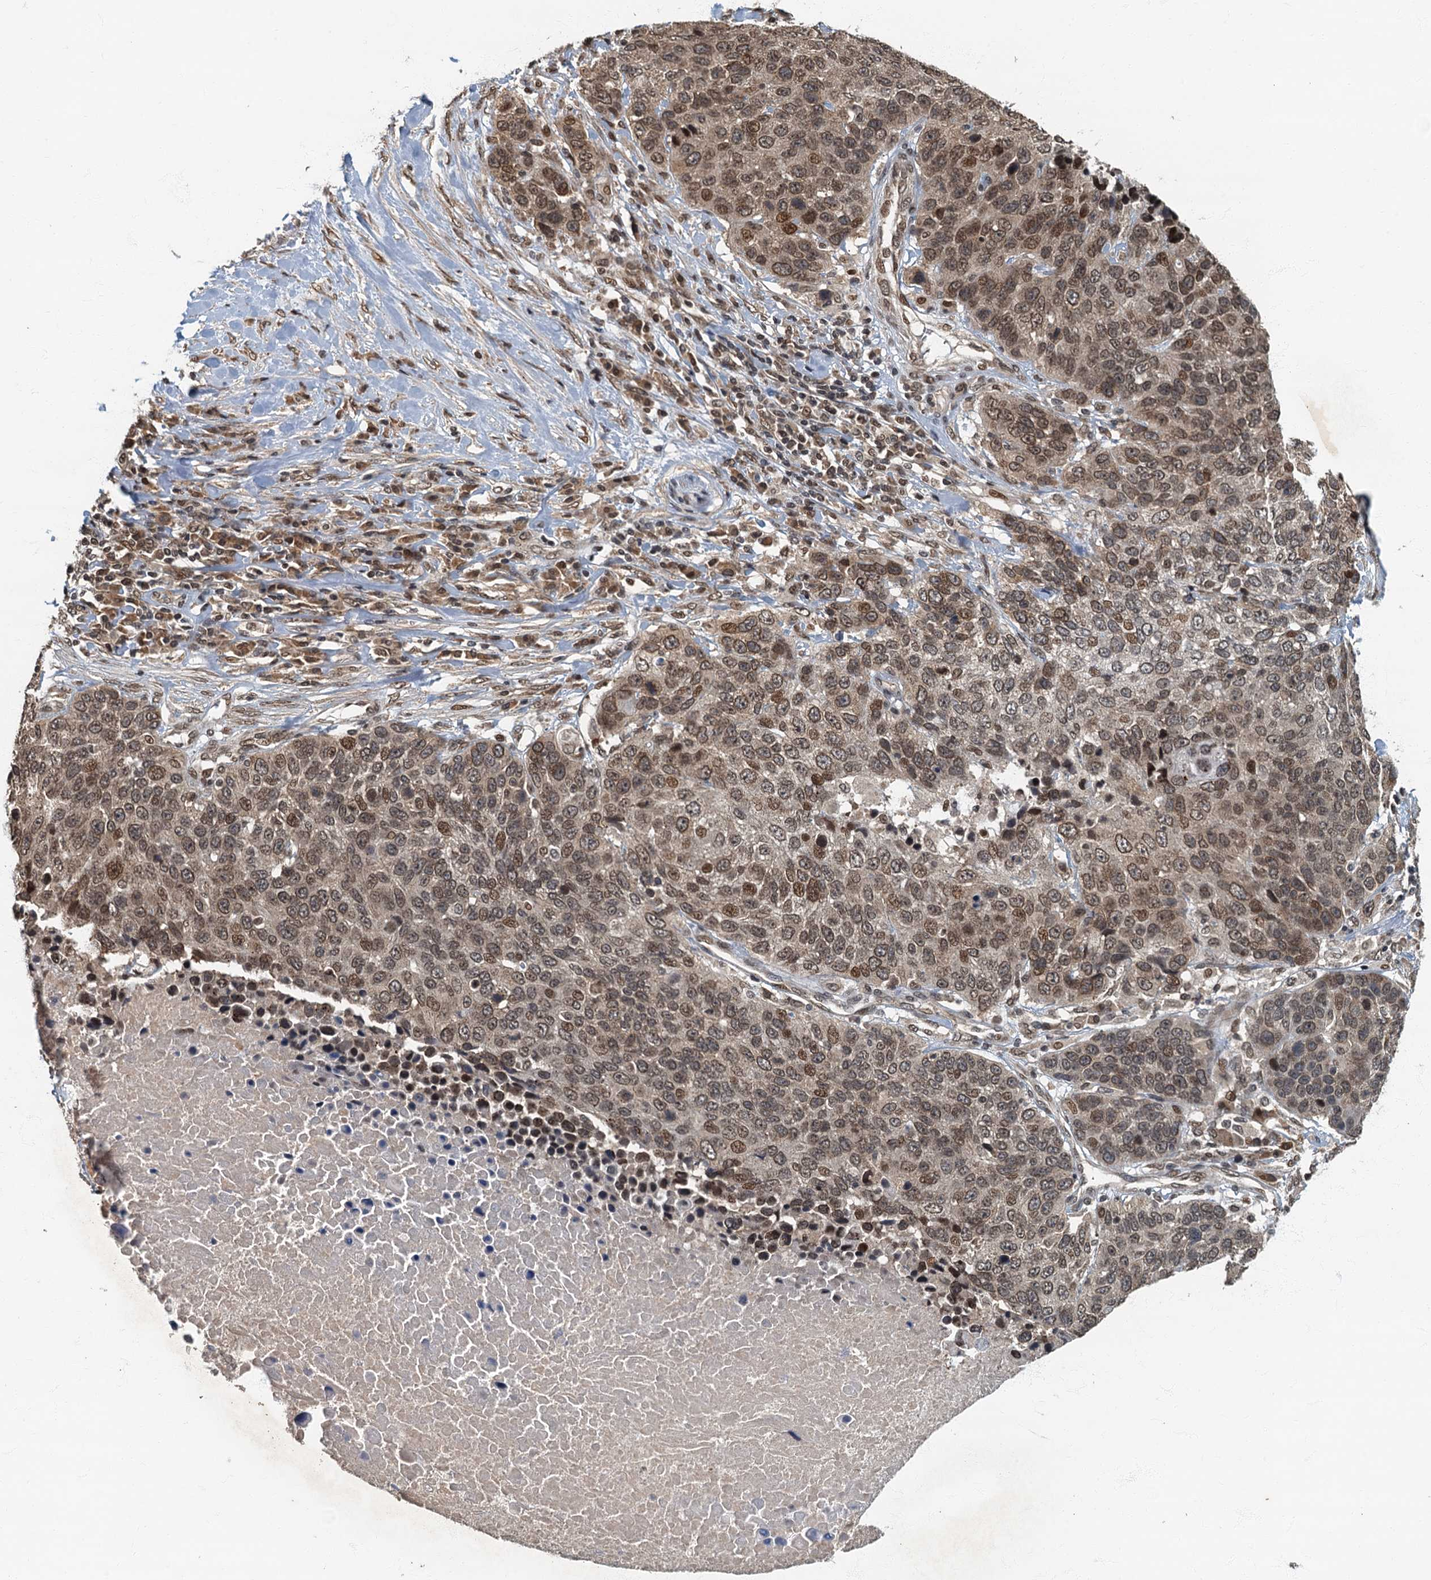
{"staining": {"intensity": "moderate", "quantity": ">75%", "location": "nuclear"}, "tissue": "lung cancer", "cell_type": "Tumor cells", "image_type": "cancer", "snomed": [{"axis": "morphology", "description": "Normal tissue, NOS"}, {"axis": "morphology", "description": "Squamous cell carcinoma, NOS"}, {"axis": "topography", "description": "Lymph node"}, {"axis": "topography", "description": "Lung"}], "caption": "A medium amount of moderate nuclear staining is seen in approximately >75% of tumor cells in lung squamous cell carcinoma tissue. The protein is shown in brown color, while the nuclei are stained blue.", "gene": "CKAP2L", "patient": {"sex": "male", "age": 66}}